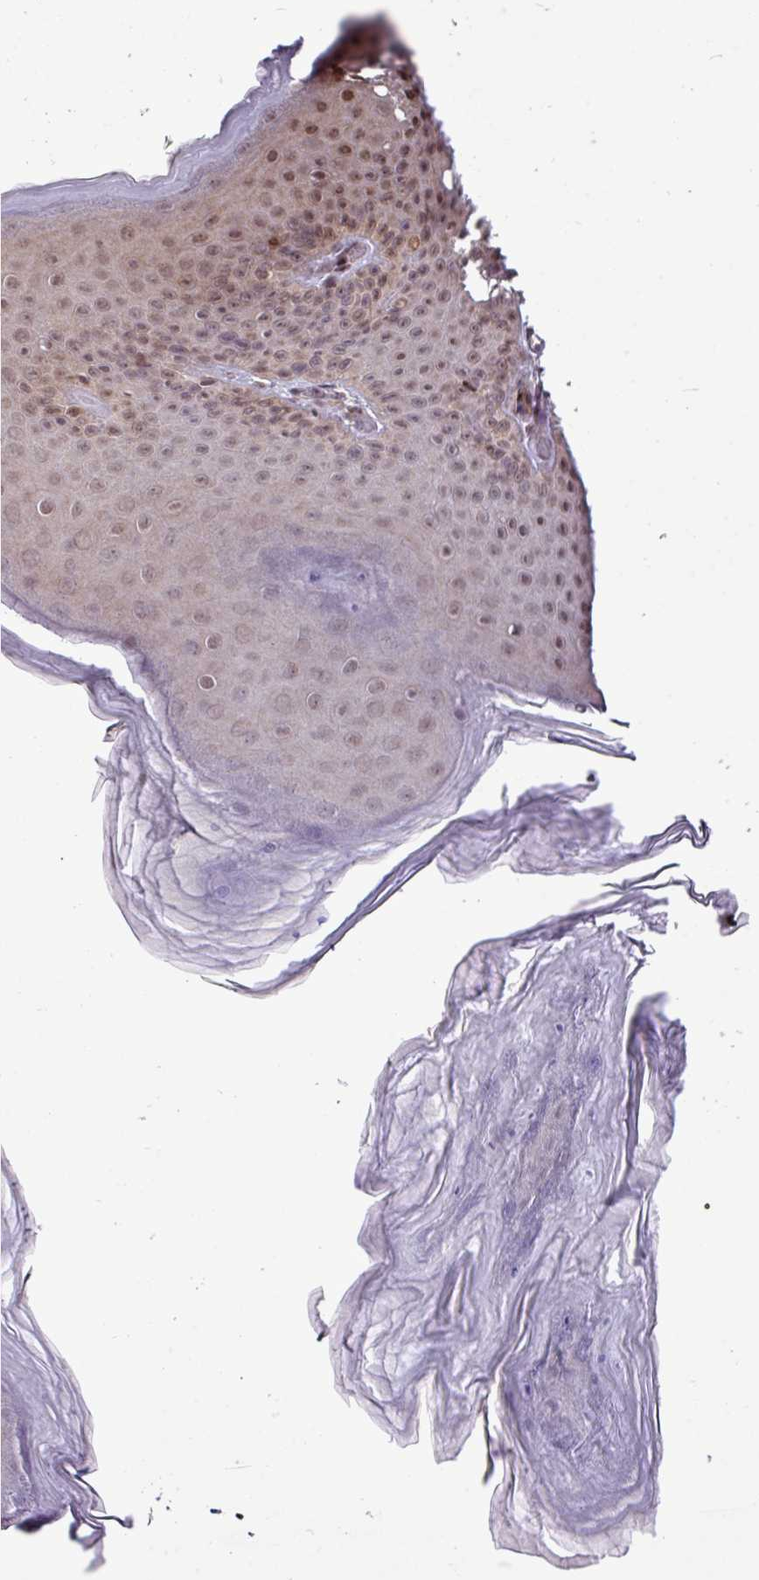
{"staining": {"intensity": "moderate", "quantity": ">75%", "location": "nuclear"}, "tissue": "skin", "cell_type": "Epidermal cells", "image_type": "normal", "snomed": [{"axis": "morphology", "description": "Normal tissue, NOS"}, {"axis": "topography", "description": "Anal"}], "caption": "IHC of benign human skin reveals medium levels of moderate nuclear staining in approximately >75% of epidermal cells. The staining was performed using DAB to visualize the protein expression in brown, while the nuclei were stained in blue with hematoxylin (Magnification: 20x).", "gene": "SKIC2", "patient": {"sex": "female", "age": 40}}